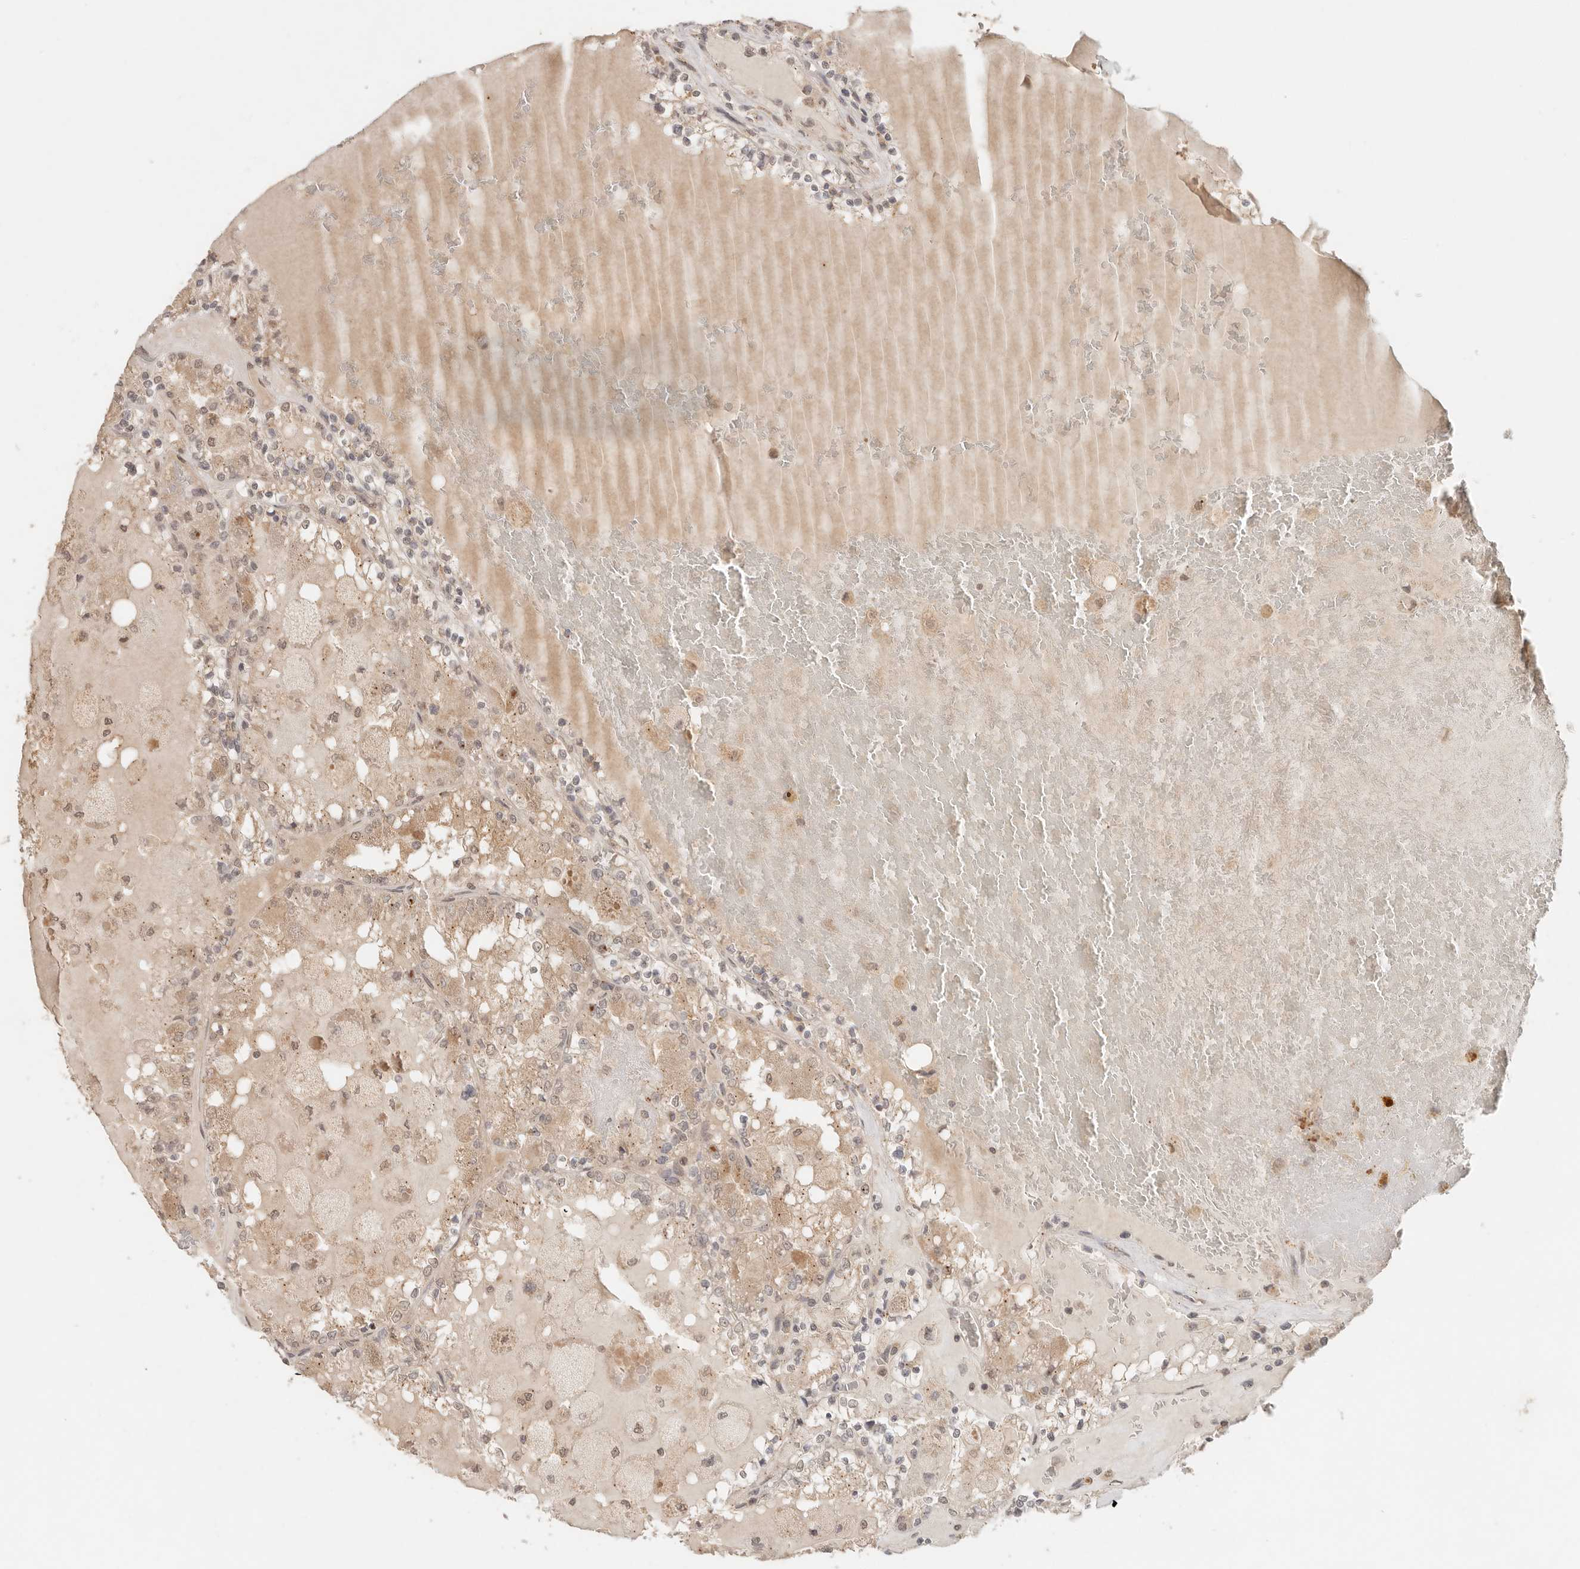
{"staining": {"intensity": "weak", "quantity": "25%-75%", "location": "cytoplasmic/membranous"}, "tissue": "renal cancer", "cell_type": "Tumor cells", "image_type": "cancer", "snomed": [{"axis": "morphology", "description": "Adenocarcinoma, NOS"}, {"axis": "topography", "description": "Kidney"}], "caption": "There is low levels of weak cytoplasmic/membranous staining in tumor cells of renal adenocarcinoma, as demonstrated by immunohistochemical staining (brown color).", "gene": "LMO4", "patient": {"sex": "female", "age": 56}}